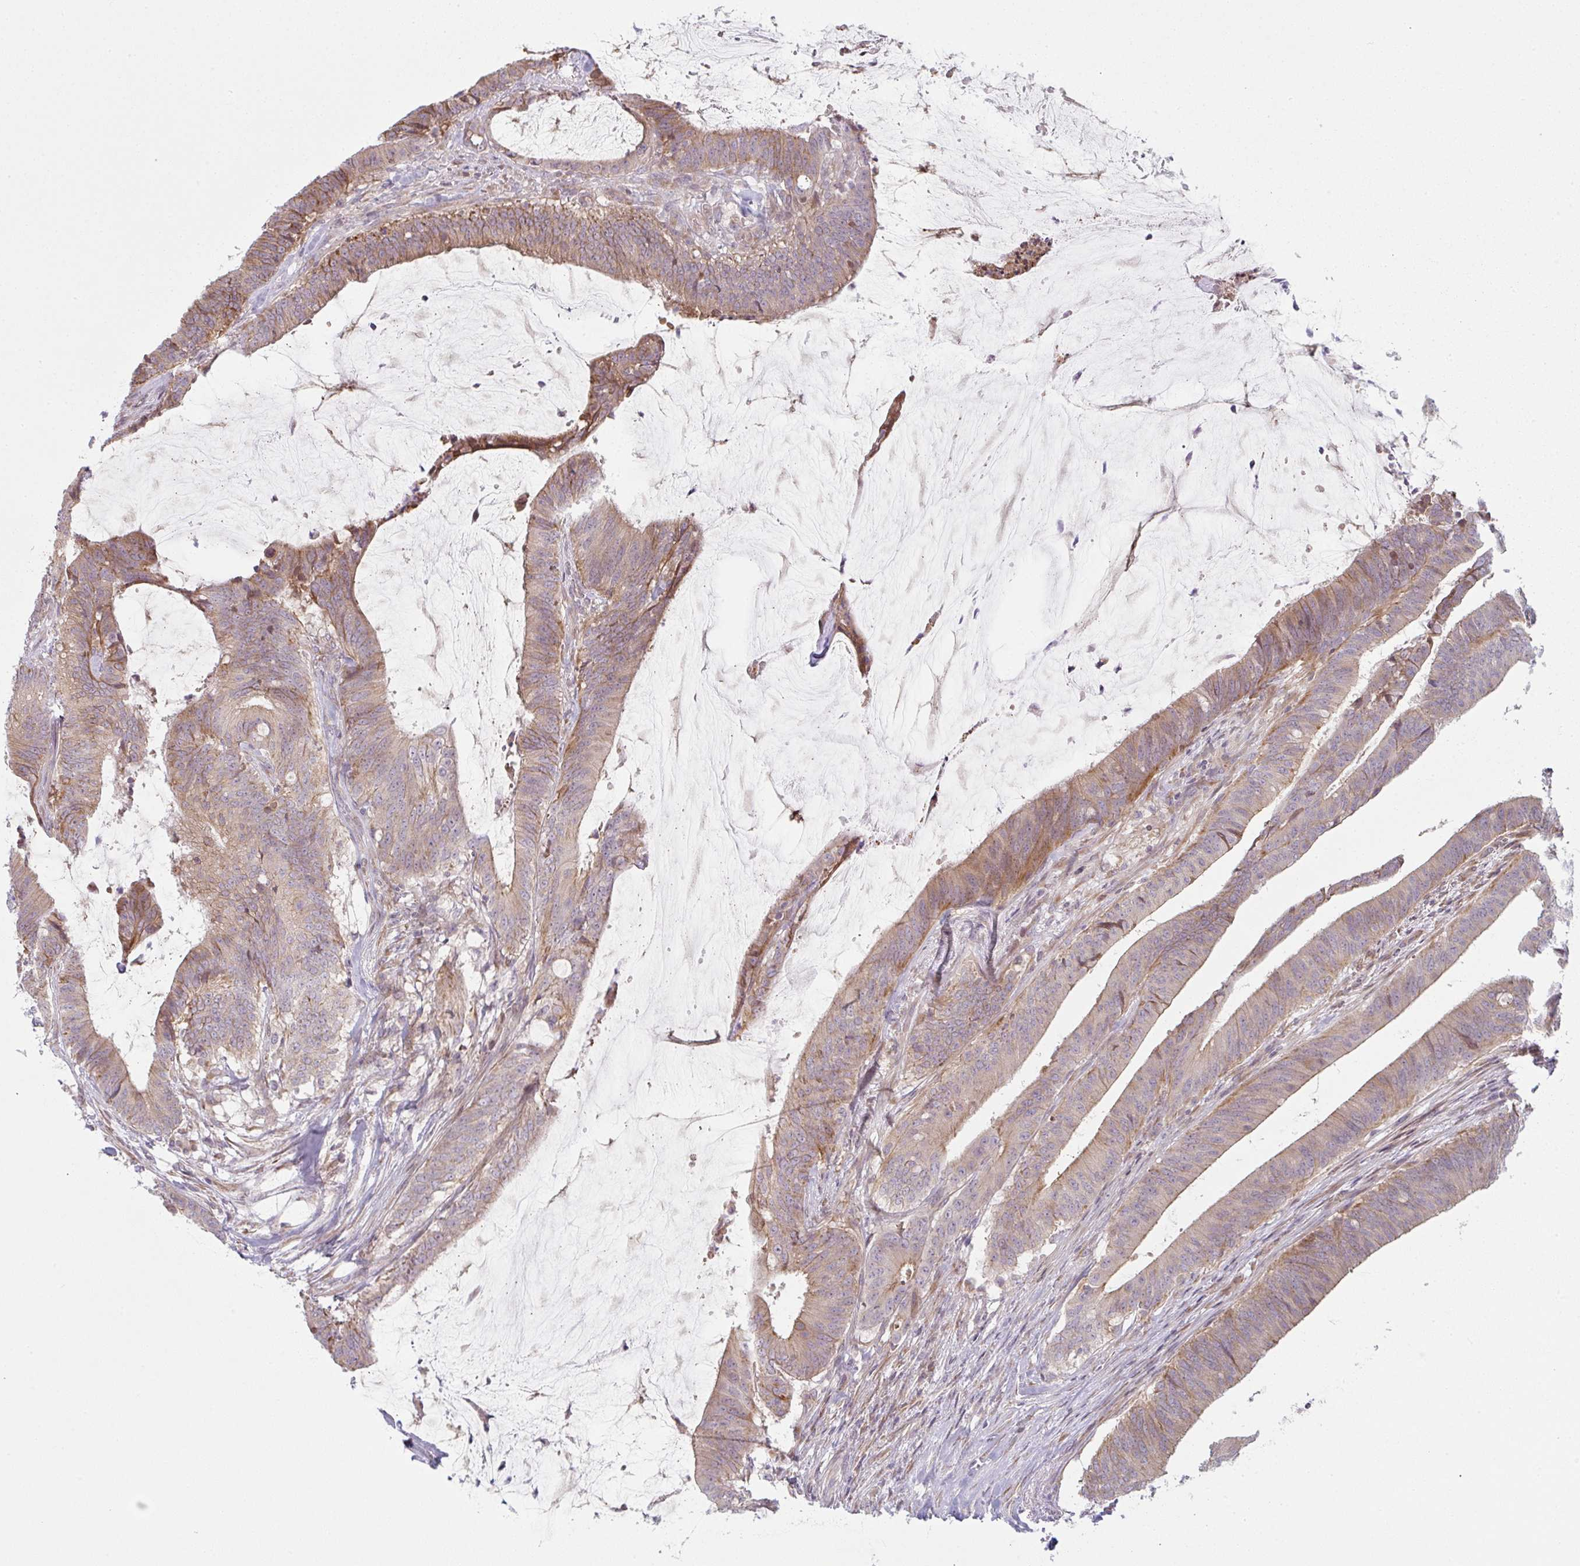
{"staining": {"intensity": "moderate", "quantity": ">75%", "location": "cytoplasmic/membranous"}, "tissue": "colorectal cancer", "cell_type": "Tumor cells", "image_type": "cancer", "snomed": [{"axis": "morphology", "description": "Adenocarcinoma, NOS"}, {"axis": "topography", "description": "Colon"}], "caption": "Tumor cells display medium levels of moderate cytoplasmic/membranous positivity in about >75% of cells in human colorectal cancer.", "gene": "TMEM237", "patient": {"sex": "female", "age": 43}}